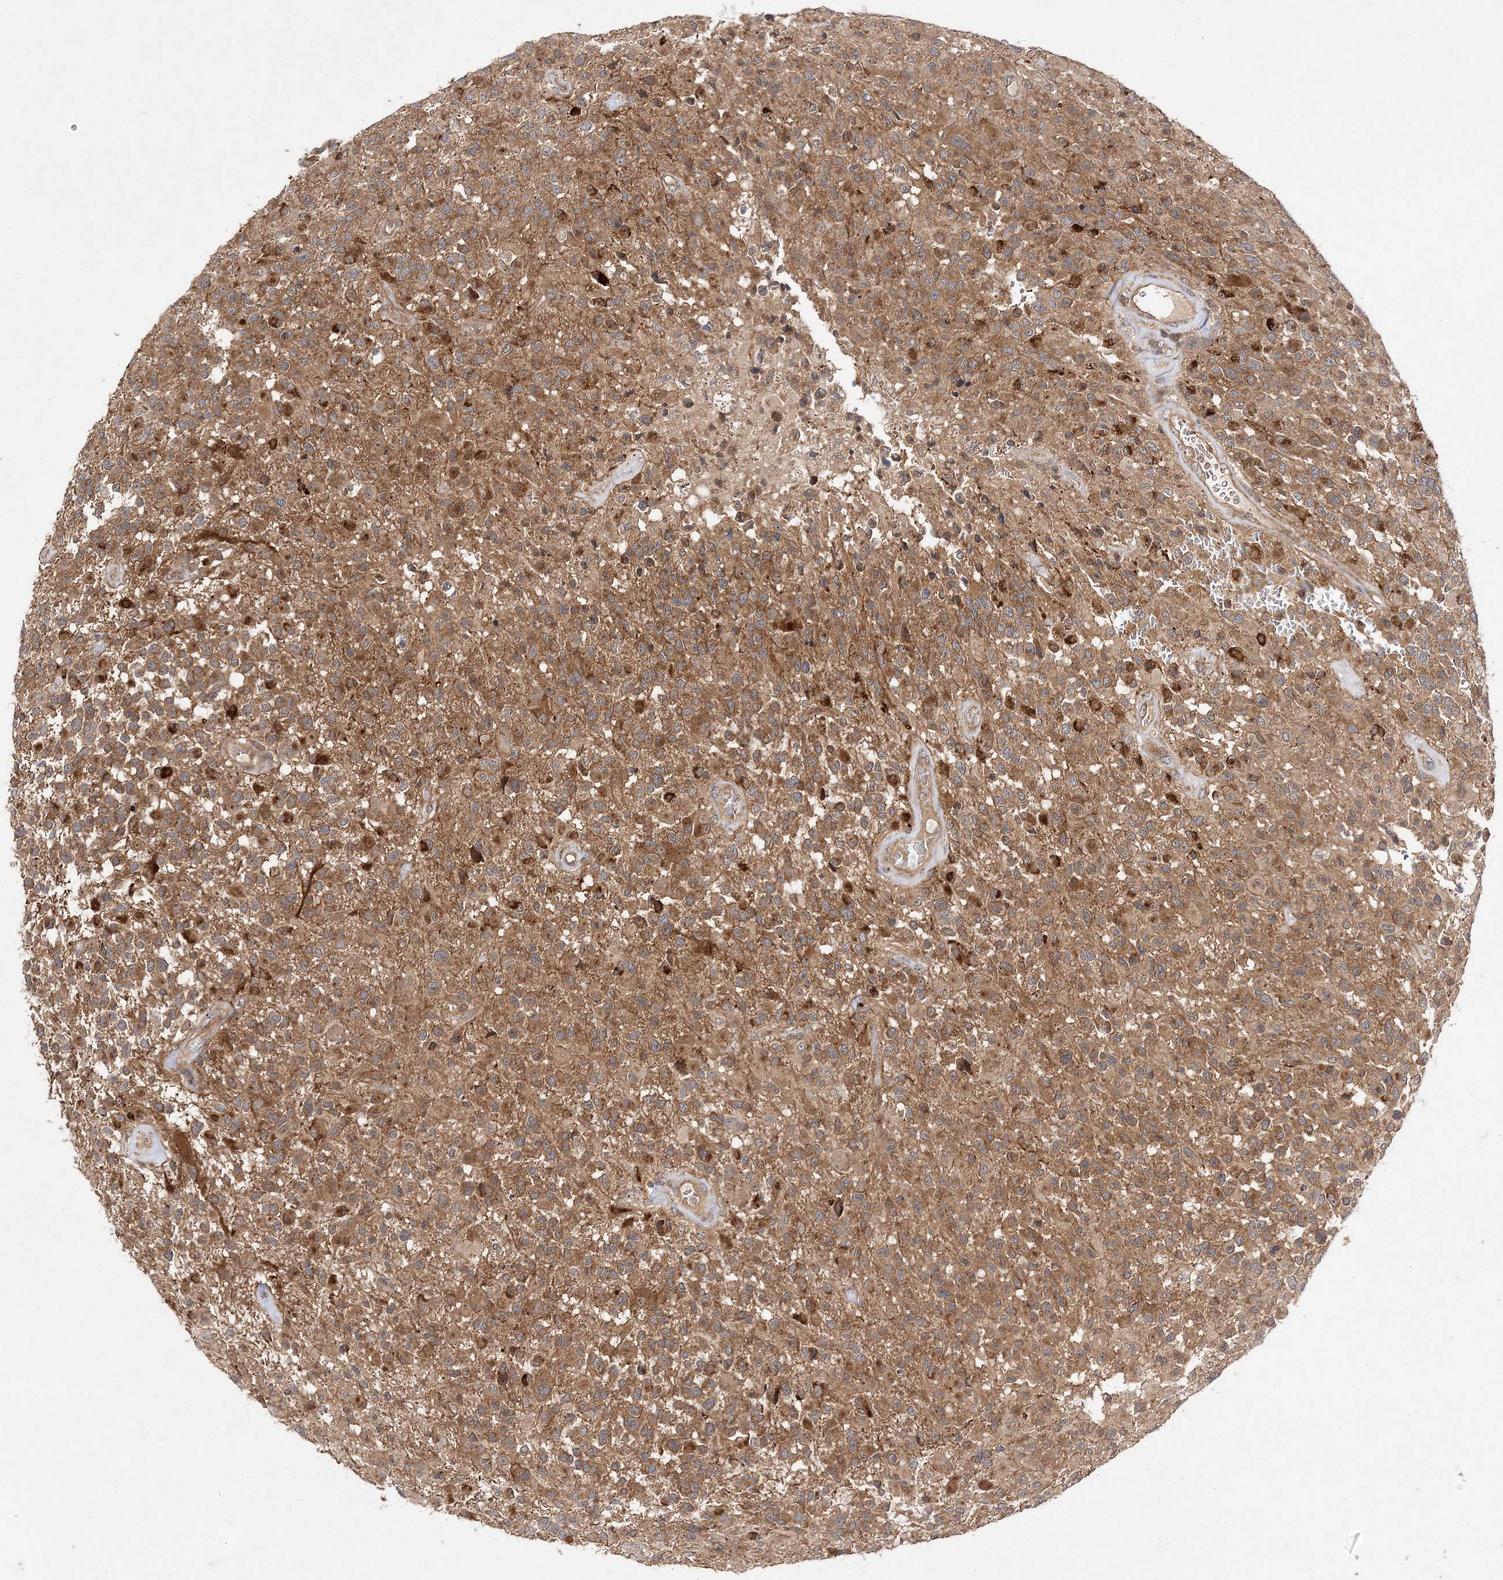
{"staining": {"intensity": "moderate", "quantity": ">75%", "location": "cytoplasmic/membranous"}, "tissue": "glioma", "cell_type": "Tumor cells", "image_type": "cancer", "snomed": [{"axis": "morphology", "description": "Glioma, malignant, High grade"}, {"axis": "morphology", "description": "Glioblastoma, NOS"}, {"axis": "topography", "description": "Brain"}], "caption": "Protein analysis of glioma tissue demonstrates moderate cytoplasmic/membranous expression in approximately >75% of tumor cells. (Stains: DAB (3,3'-diaminobenzidine) in brown, nuclei in blue, Microscopy: brightfield microscopy at high magnification).", "gene": "TMEM9B", "patient": {"sex": "male", "age": 60}}